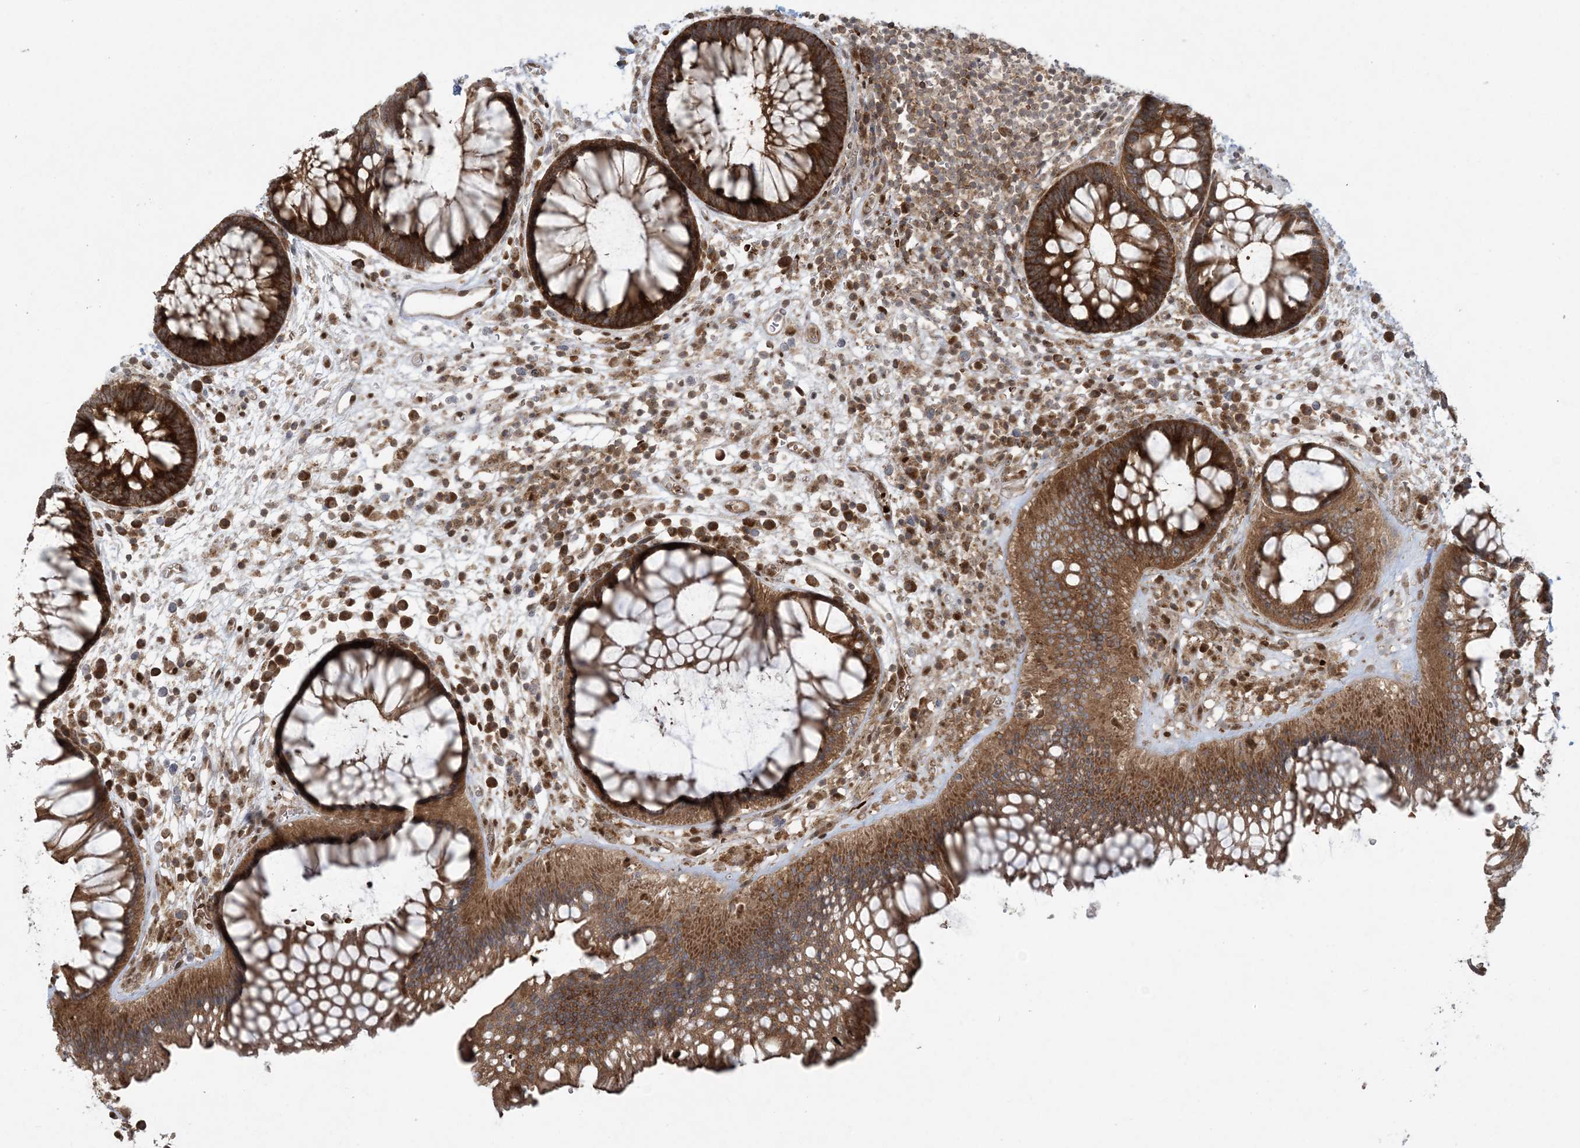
{"staining": {"intensity": "strong", "quantity": ">75%", "location": "cytoplasmic/membranous"}, "tissue": "rectum", "cell_type": "Glandular cells", "image_type": "normal", "snomed": [{"axis": "morphology", "description": "Normal tissue, NOS"}, {"axis": "topography", "description": "Rectum"}], "caption": "Immunohistochemical staining of benign rectum demonstrates strong cytoplasmic/membranous protein expression in approximately >75% of glandular cells.", "gene": "ABCF3", "patient": {"sex": "male", "age": 51}}